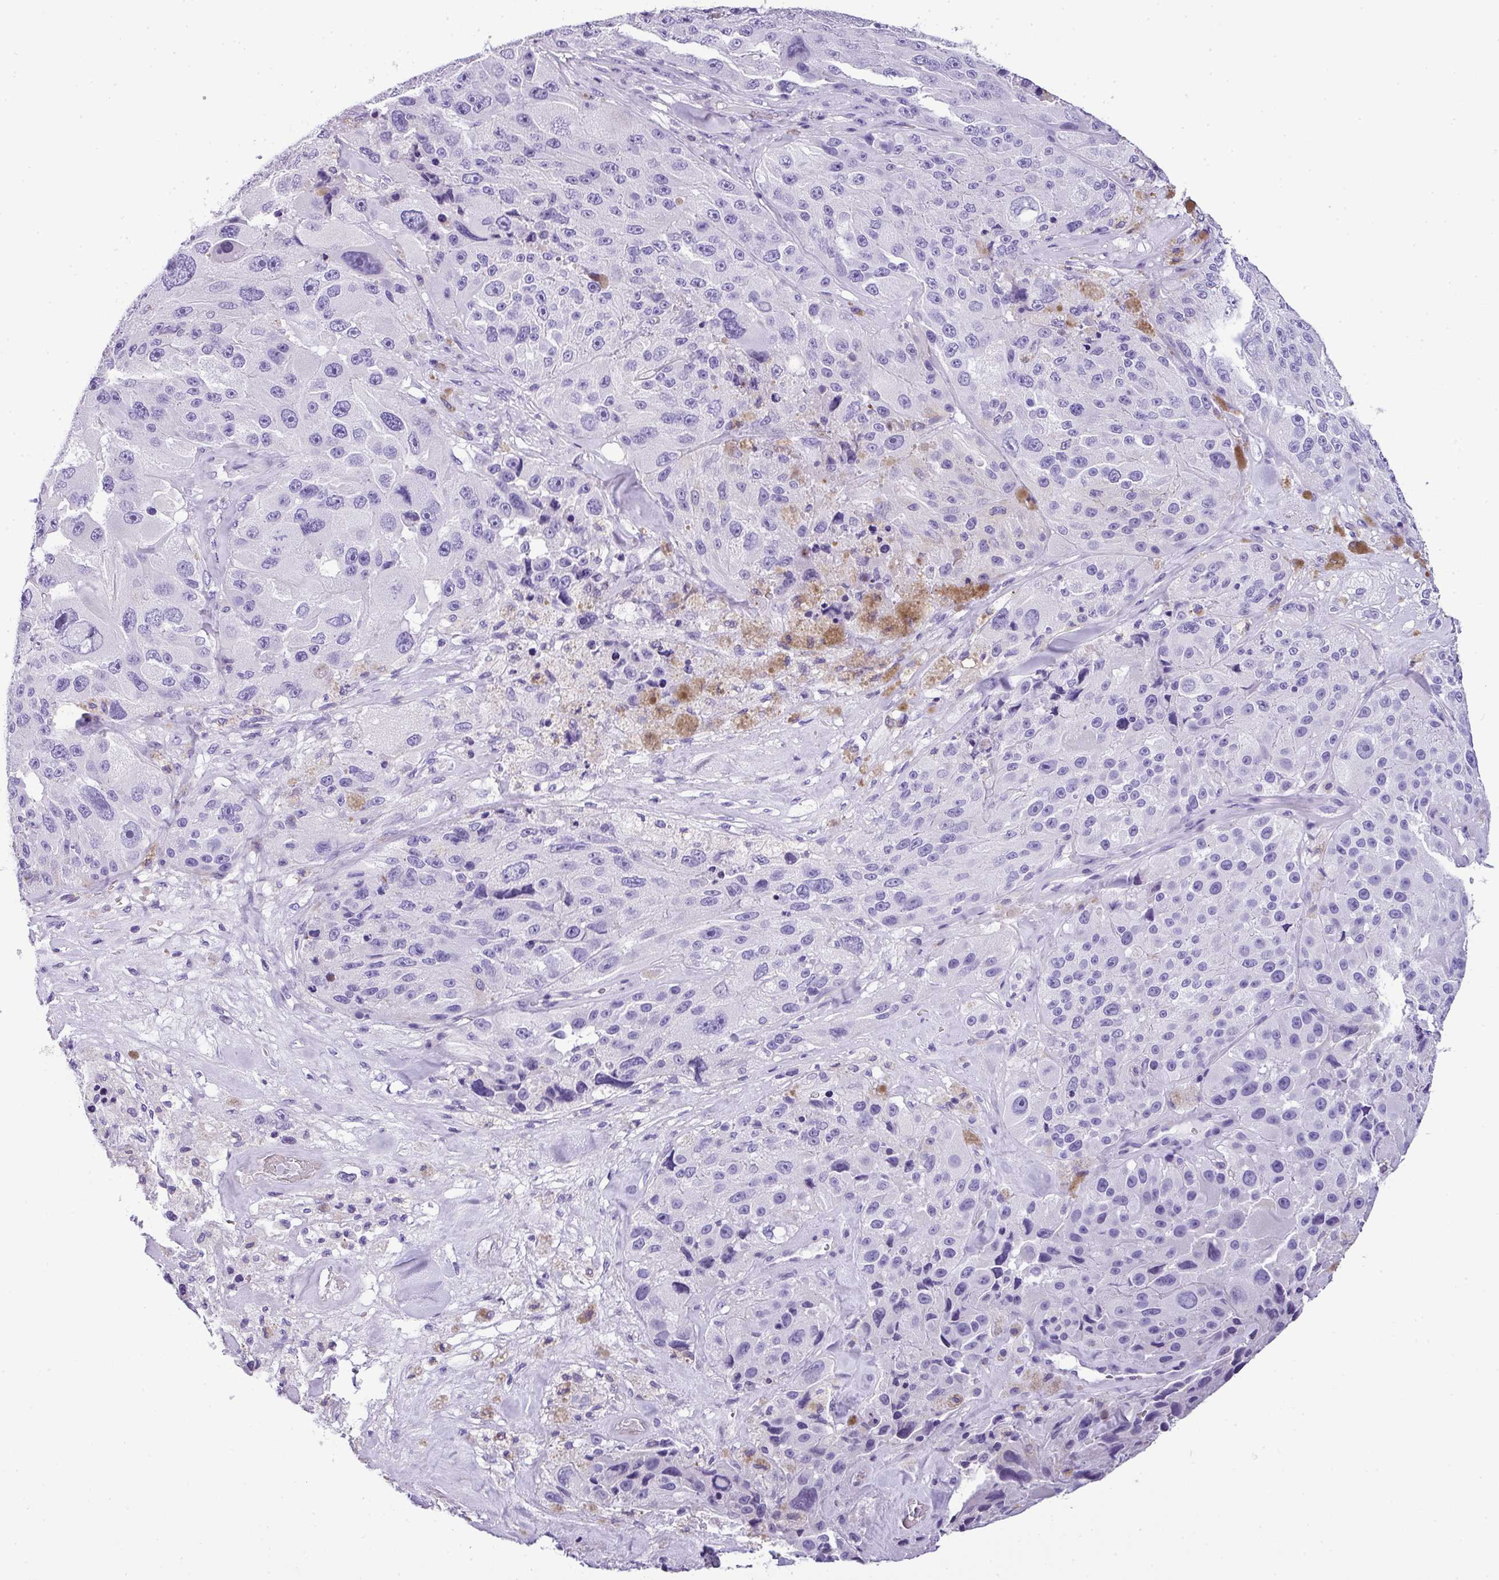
{"staining": {"intensity": "negative", "quantity": "none", "location": "none"}, "tissue": "melanoma", "cell_type": "Tumor cells", "image_type": "cancer", "snomed": [{"axis": "morphology", "description": "Malignant melanoma, Metastatic site"}, {"axis": "topography", "description": "Lymph node"}], "caption": "DAB immunohistochemical staining of melanoma displays no significant positivity in tumor cells. Nuclei are stained in blue.", "gene": "MUC21", "patient": {"sex": "male", "age": 62}}